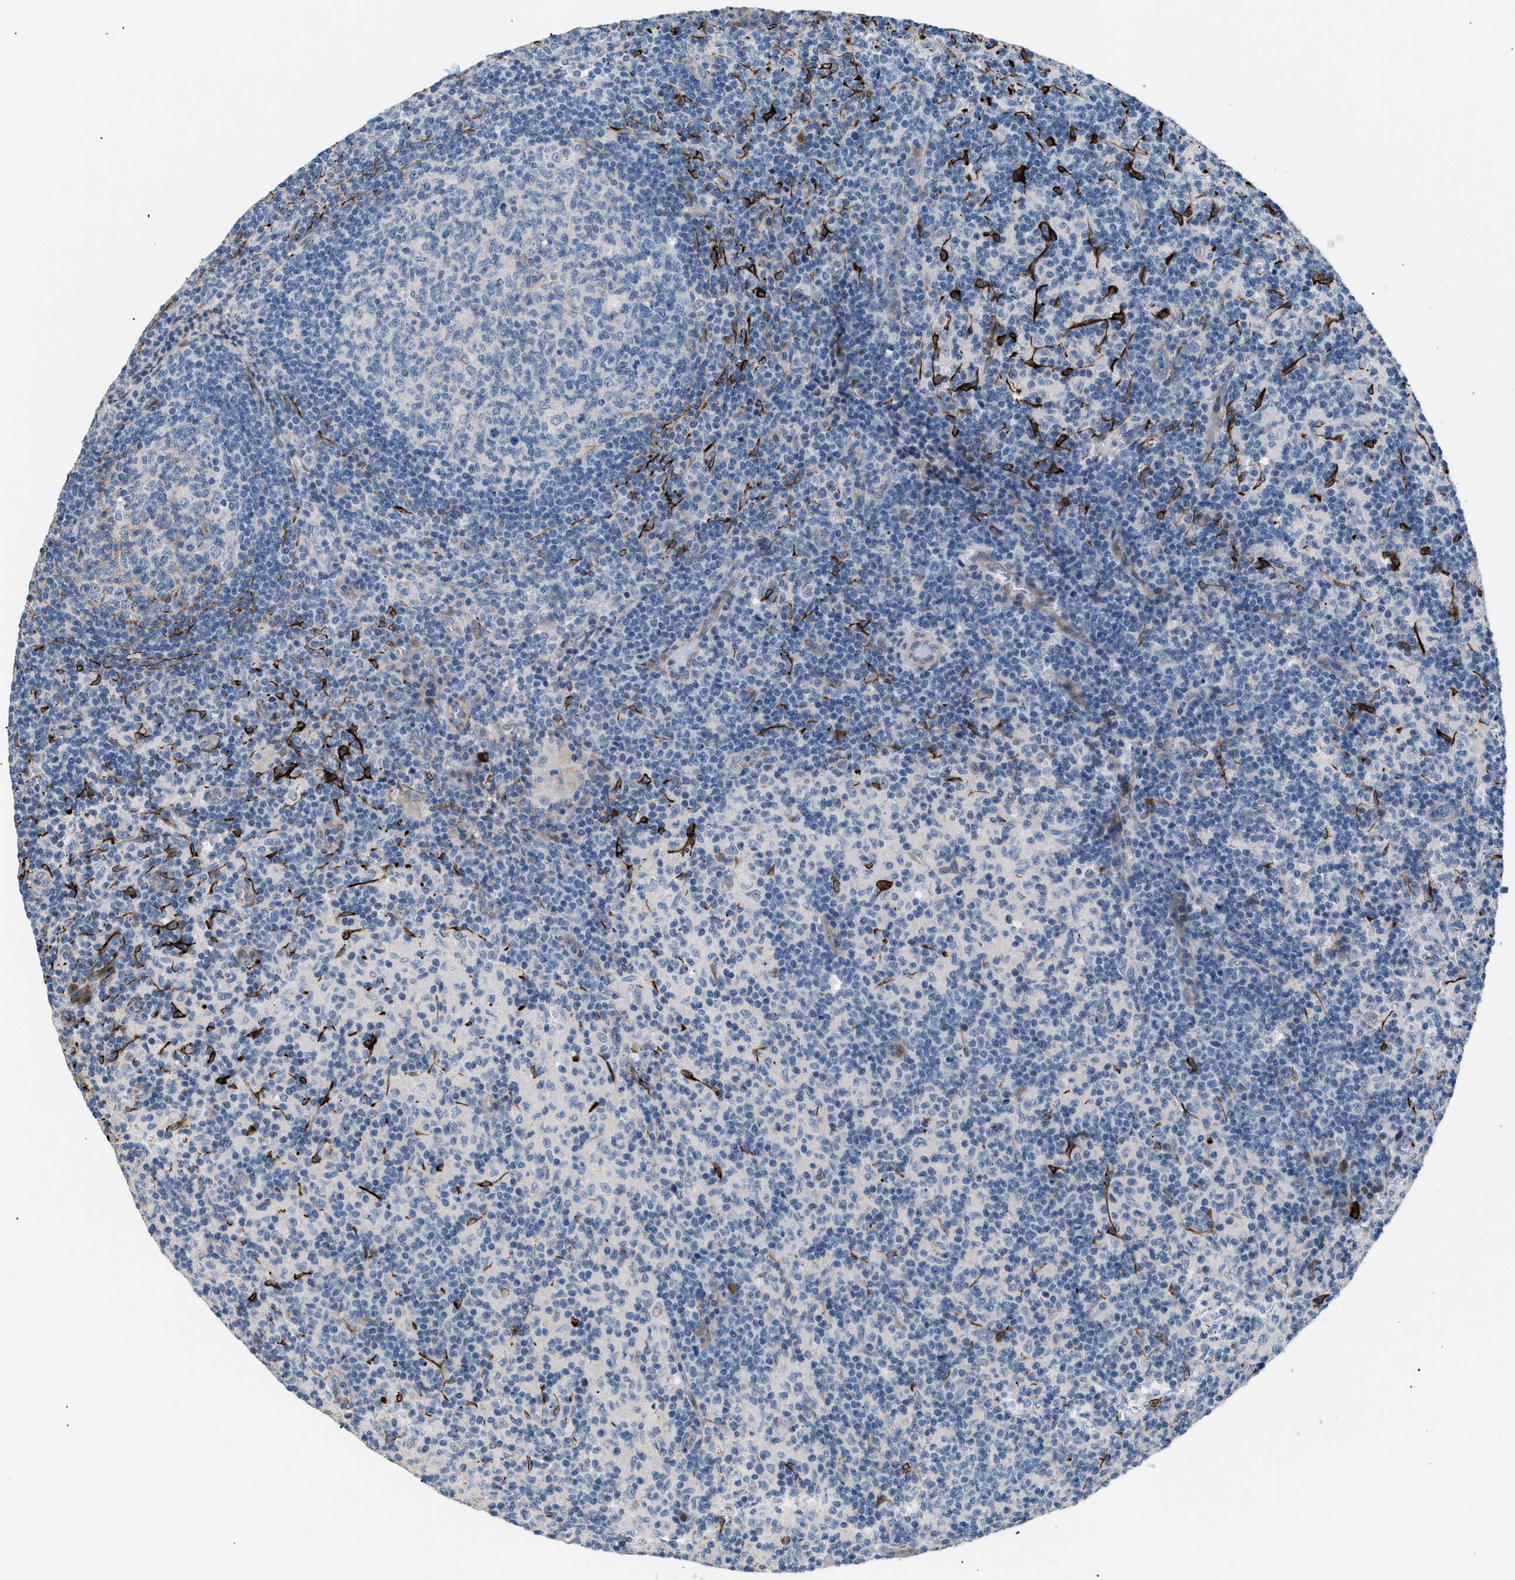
{"staining": {"intensity": "negative", "quantity": "none", "location": "none"}, "tissue": "lymph node", "cell_type": "Germinal center cells", "image_type": "normal", "snomed": [{"axis": "morphology", "description": "Normal tissue, NOS"}, {"axis": "morphology", "description": "Inflammation, NOS"}, {"axis": "topography", "description": "Lymph node"}], "caption": "A high-resolution histopathology image shows IHC staining of unremarkable lymph node, which shows no significant expression in germinal center cells.", "gene": "ICA1", "patient": {"sex": "male", "age": 55}}